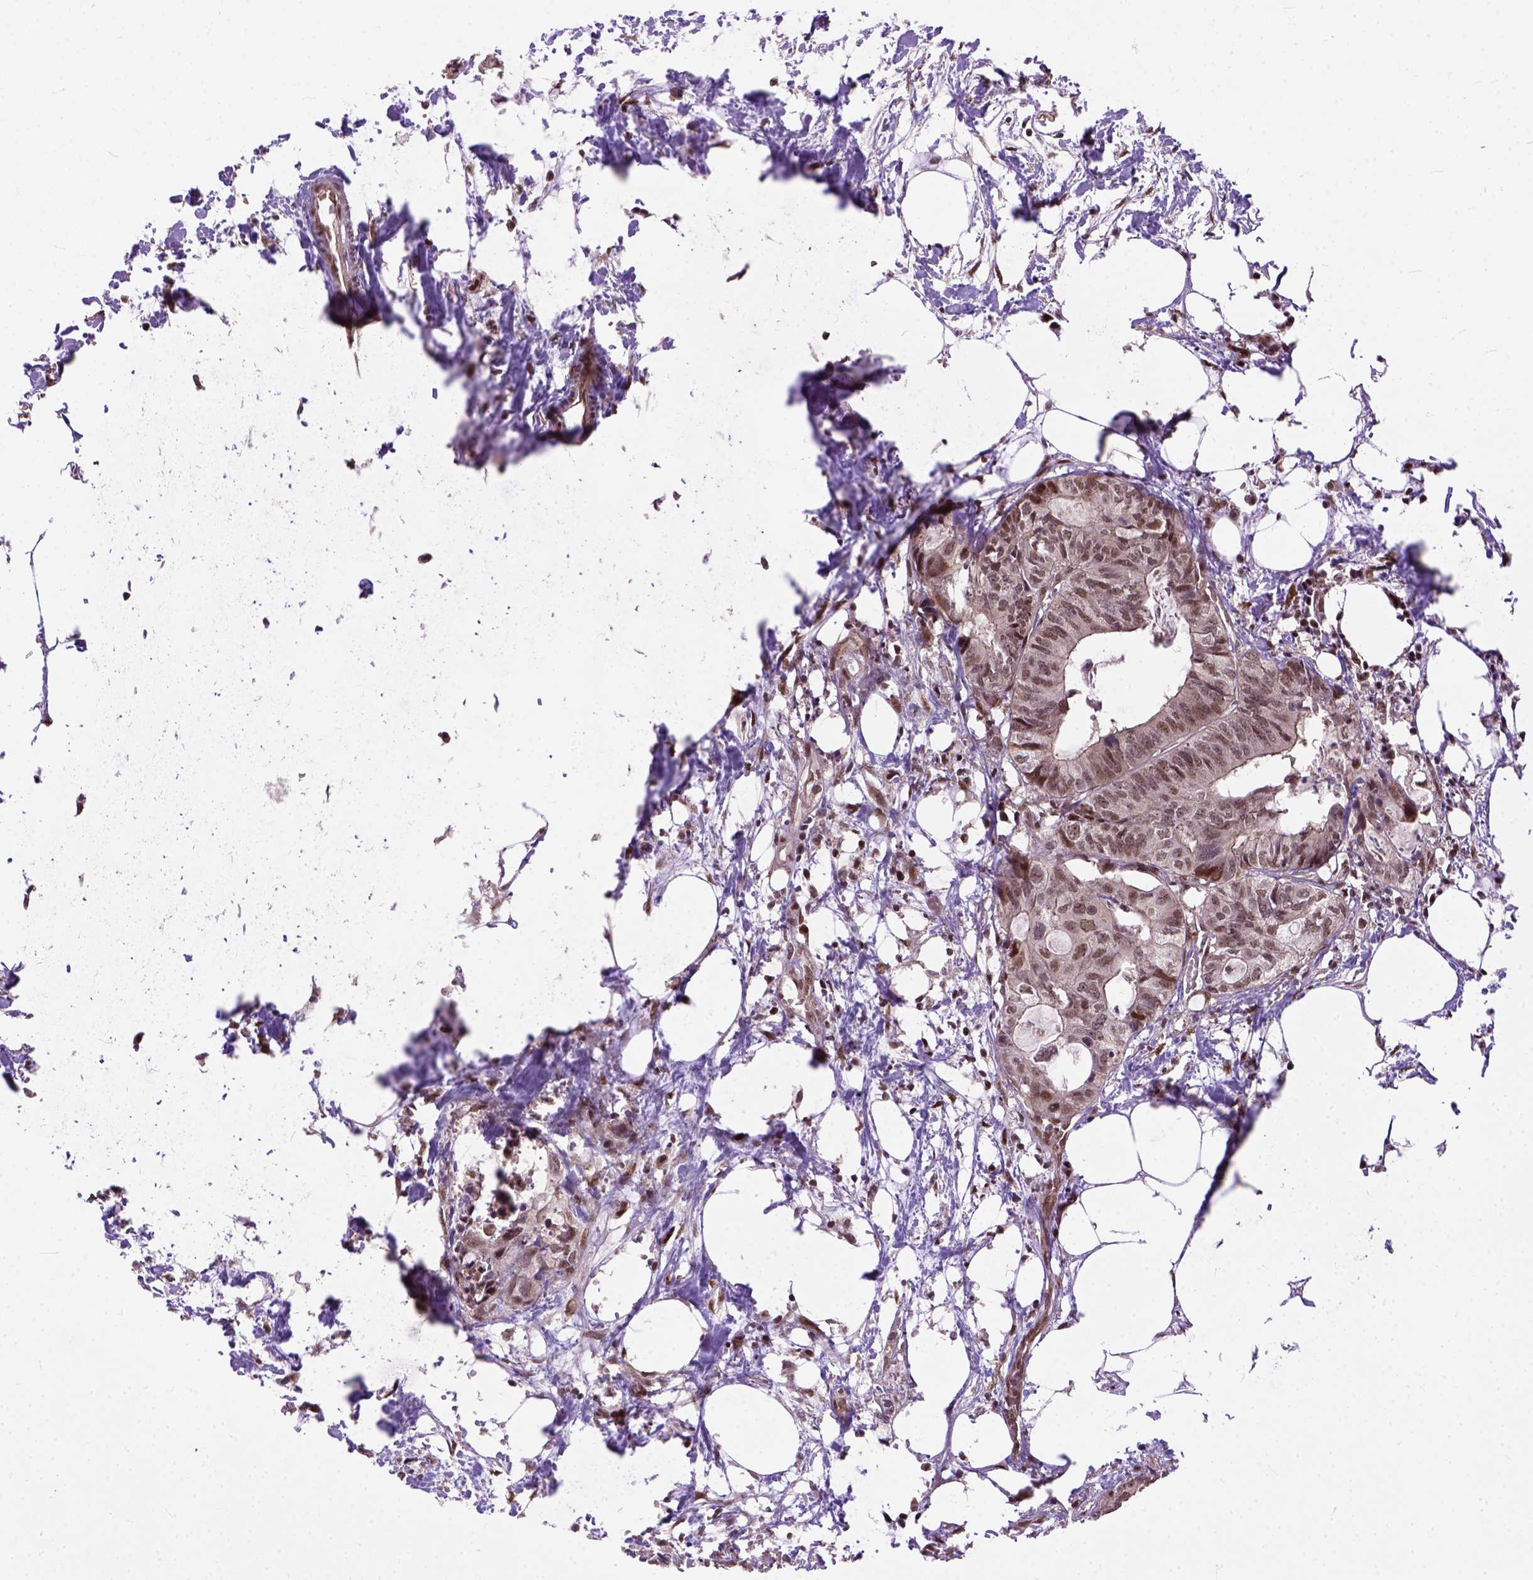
{"staining": {"intensity": "moderate", "quantity": ">75%", "location": "nuclear"}, "tissue": "colorectal cancer", "cell_type": "Tumor cells", "image_type": "cancer", "snomed": [{"axis": "morphology", "description": "Adenocarcinoma, NOS"}, {"axis": "topography", "description": "Colon"}, {"axis": "topography", "description": "Rectum"}], "caption": "Immunohistochemical staining of human colorectal cancer demonstrates medium levels of moderate nuclear protein expression in approximately >75% of tumor cells.", "gene": "ZNF630", "patient": {"sex": "male", "age": 57}}